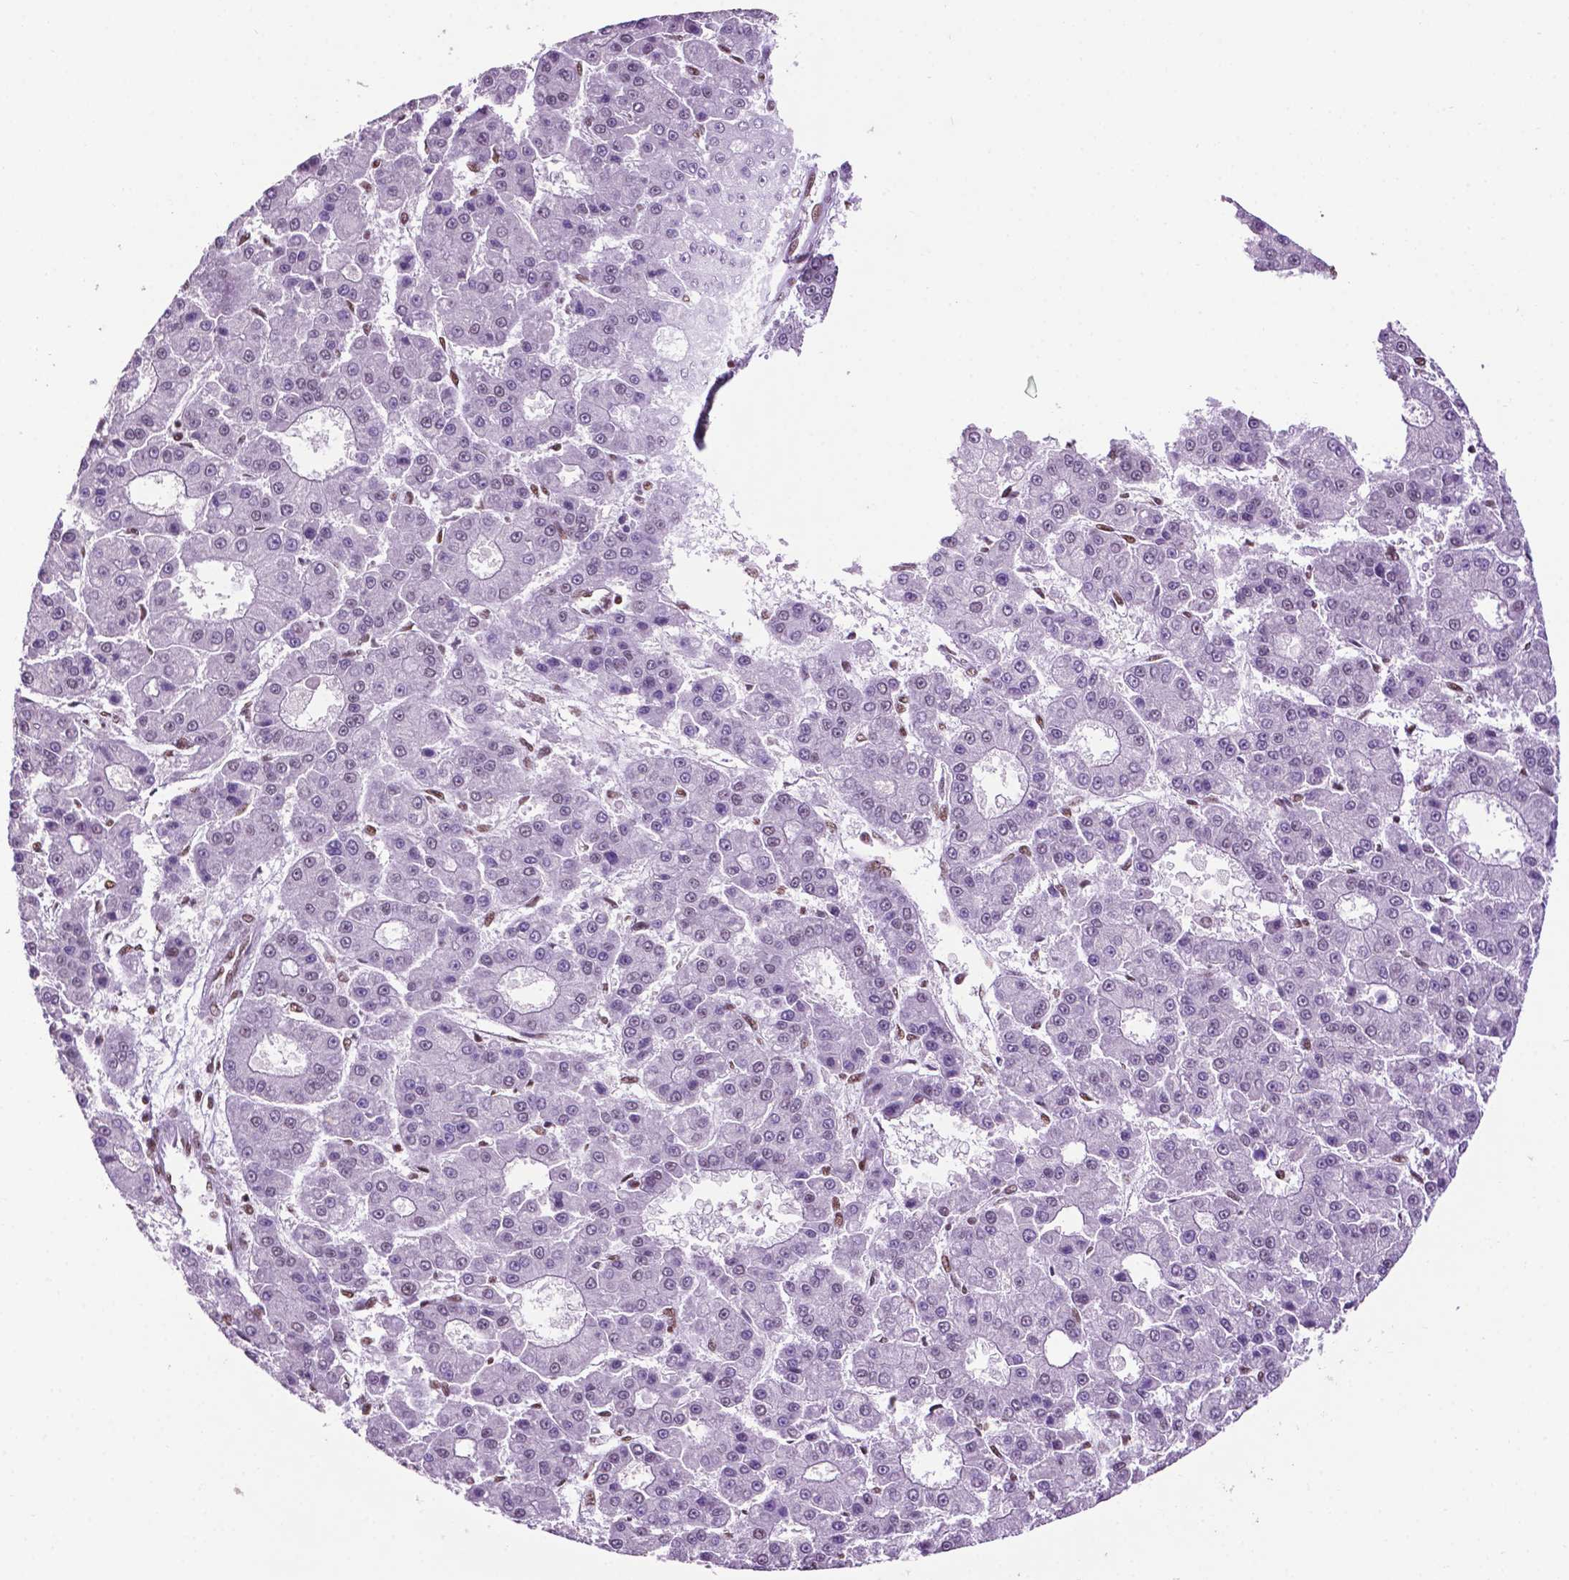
{"staining": {"intensity": "negative", "quantity": "none", "location": "none"}, "tissue": "liver cancer", "cell_type": "Tumor cells", "image_type": "cancer", "snomed": [{"axis": "morphology", "description": "Carcinoma, Hepatocellular, NOS"}, {"axis": "topography", "description": "Liver"}], "caption": "Protein analysis of liver hepatocellular carcinoma displays no significant staining in tumor cells.", "gene": "CCAR2", "patient": {"sex": "male", "age": 70}}